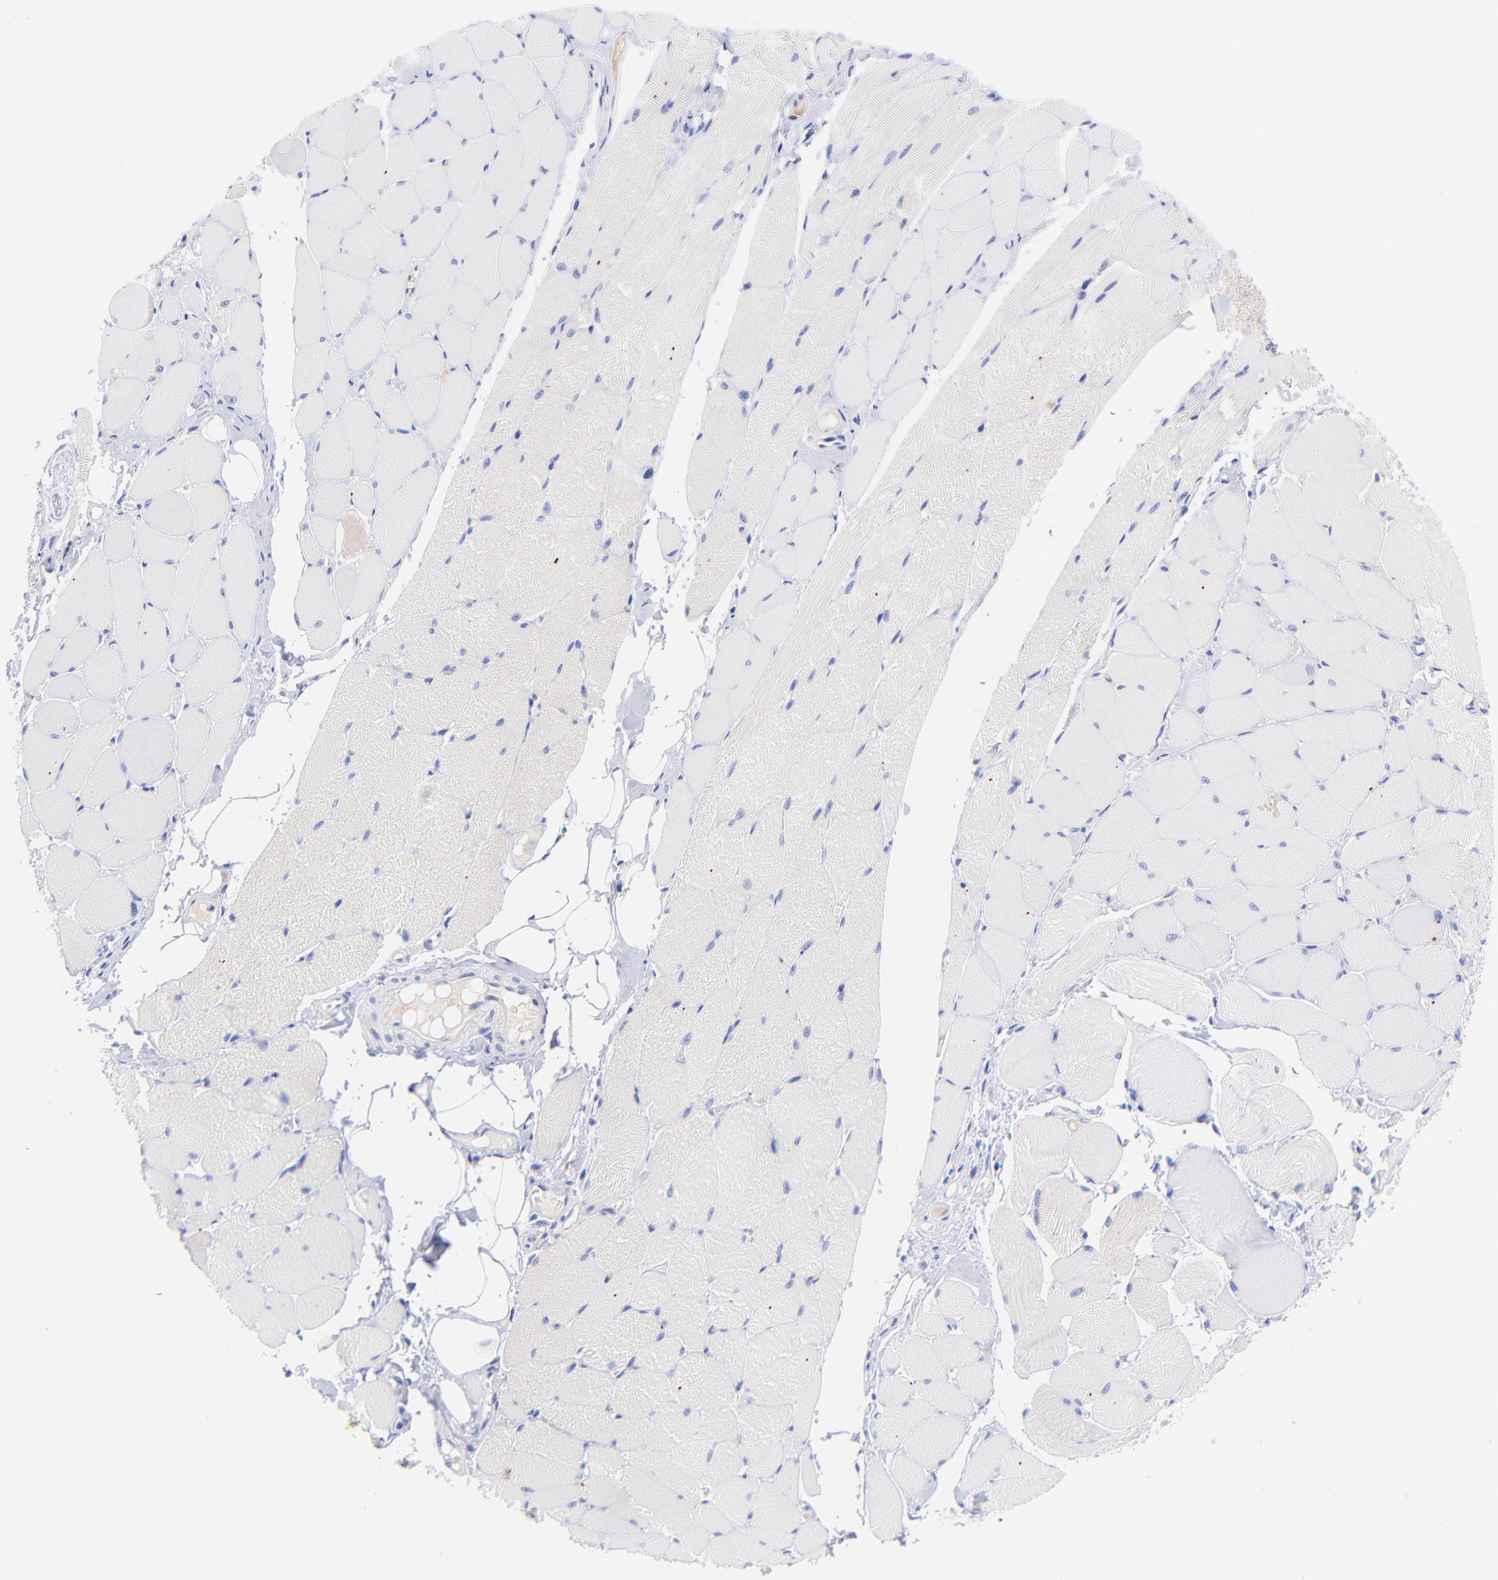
{"staining": {"intensity": "negative", "quantity": "none", "location": "none"}, "tissue": "skeletal muscle", "cell_type": "Myocytes", "image_type": "normal", "snomed": [{"axis": "morphology", "description": "Normal tissue, NOS"}, {"axis": "topography", "description": "Skeletal muscle"}, {"axis": "topography", "description": "Peripheral nerve tissue"}], "caption": "This is an IHC histopathology image of normal skeletal muscle. There is no expression in myocytes.", "gene": "GPHN", "patient": {"sex": "female", "age": 84}}